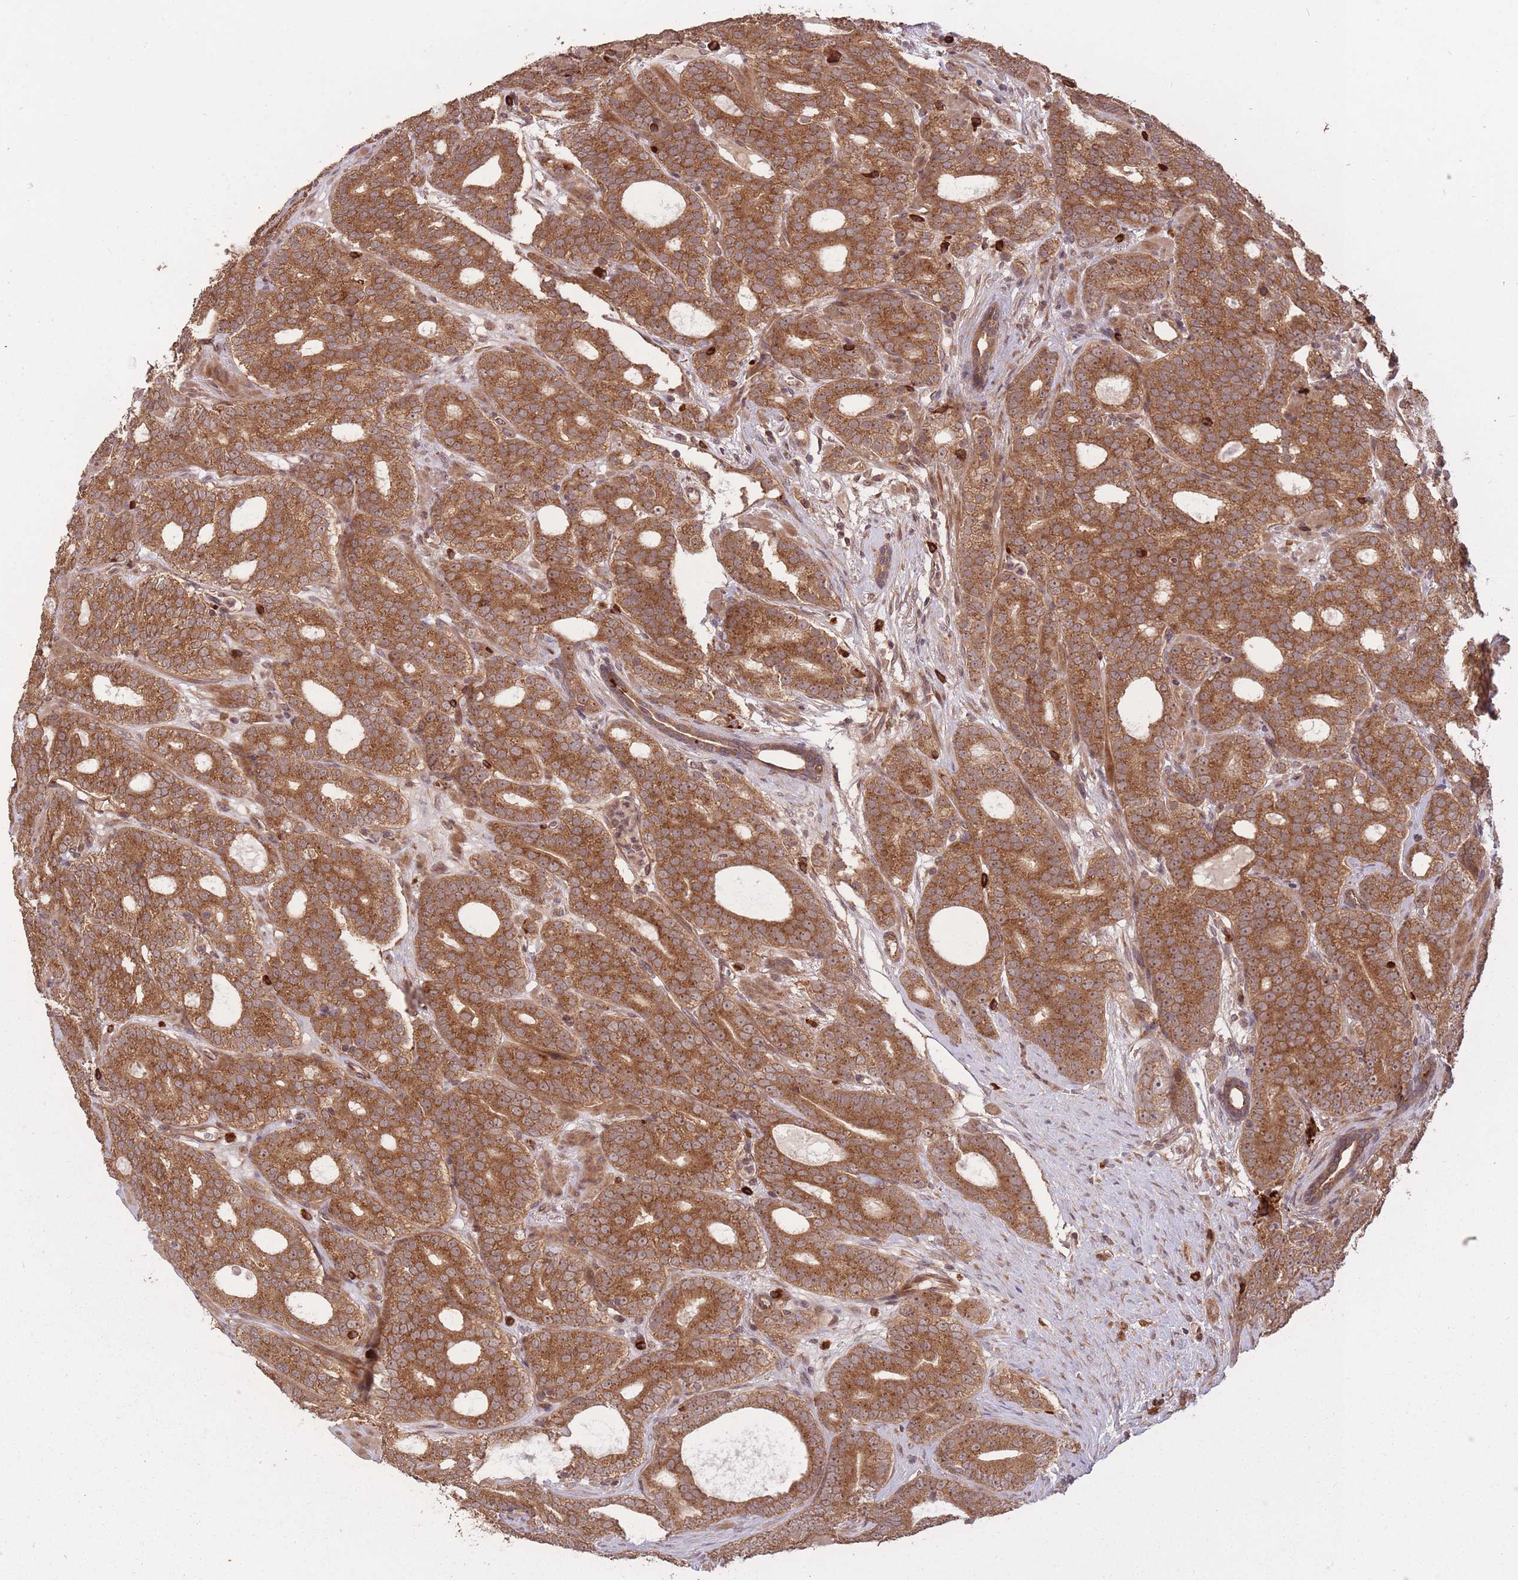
{"staining": {"intensity": "strong", "quantity": ">75%", "location": "cytoplasmic/membranous"}, "tissue": "prostate cancer", "cell_type": "Tumor cells", "image_type": "cancer", "snomed": [{"axis": "morphology", "description": "Adenocarcinoma, High grade"}, {"axis": "topography", "description": "Prostate"}], "caption": "Tumor cells display strong cytoplasmic/membranous expression in about >75% of cells in high-grade adenocarcinoma (prostate).", "gene": "ERBB3", "patient": {"sex": "male", "age": 64}}